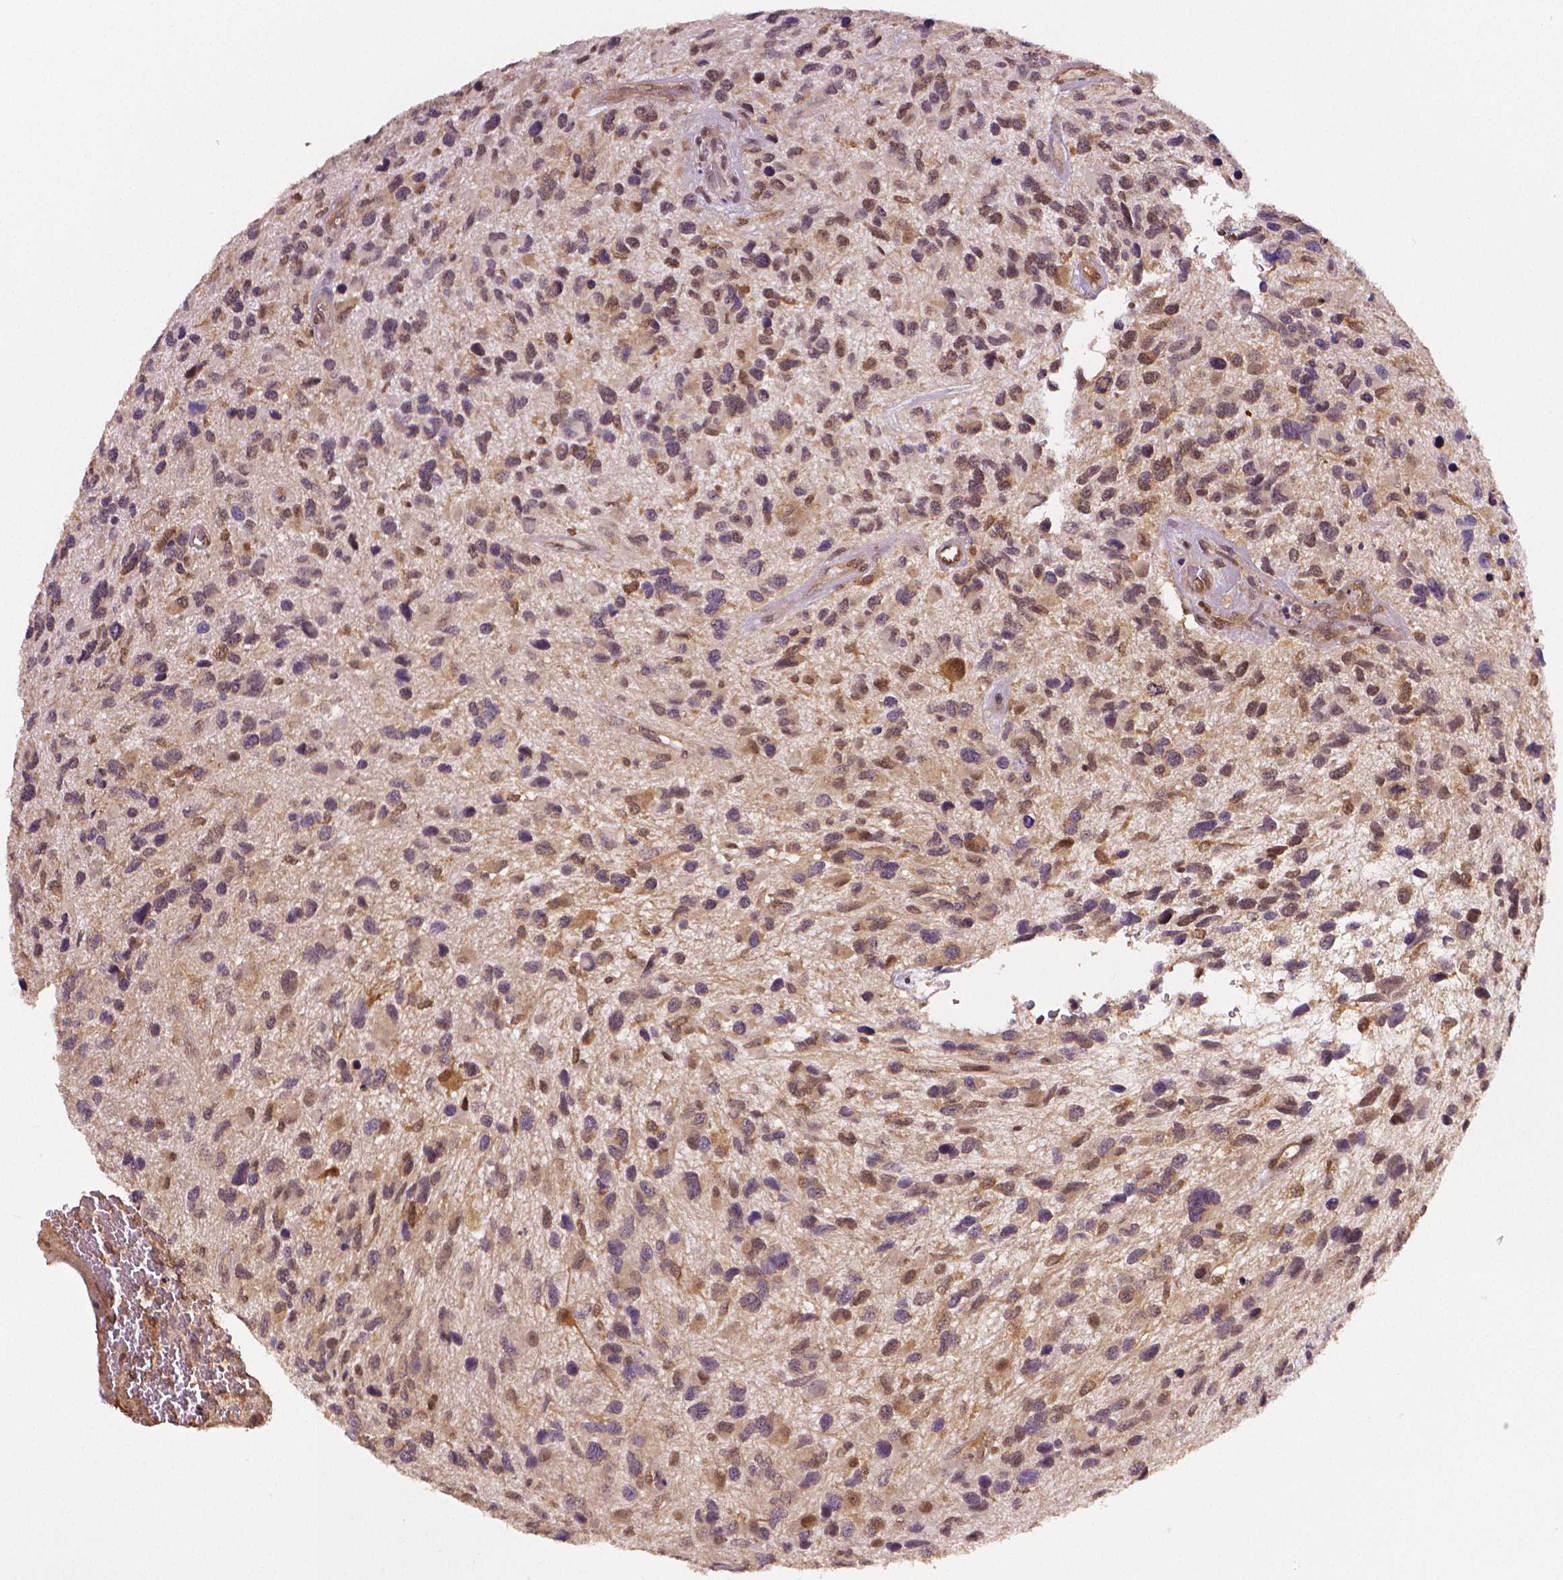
{"staining": {"intensity": "moderate", "quantity": "<25%", "location": "cytoplasmic/membranous"}, "tissue": "glioma", "cell_type": "Tumor cells", "image_type": "cancer", "snomed": [{"axis": "morphology", "description": "Glioma, malignant, NOS"}, {"axis": "morphology", "description": "Glioma, malignant, High grade"}, {"axis": "topography", "description": "Brain"}], "caption": "This micrograph demonstrates high-grade glioma (malignant) stained with immunohistochemistry to label a protein in brown. The cytoplasmic/membranous of tumor cells show moderate positivity for the protein. Nuclei are counter-stained blue.", "gene": "STAT3", "patient": {"sex": "female", "age": 71}}